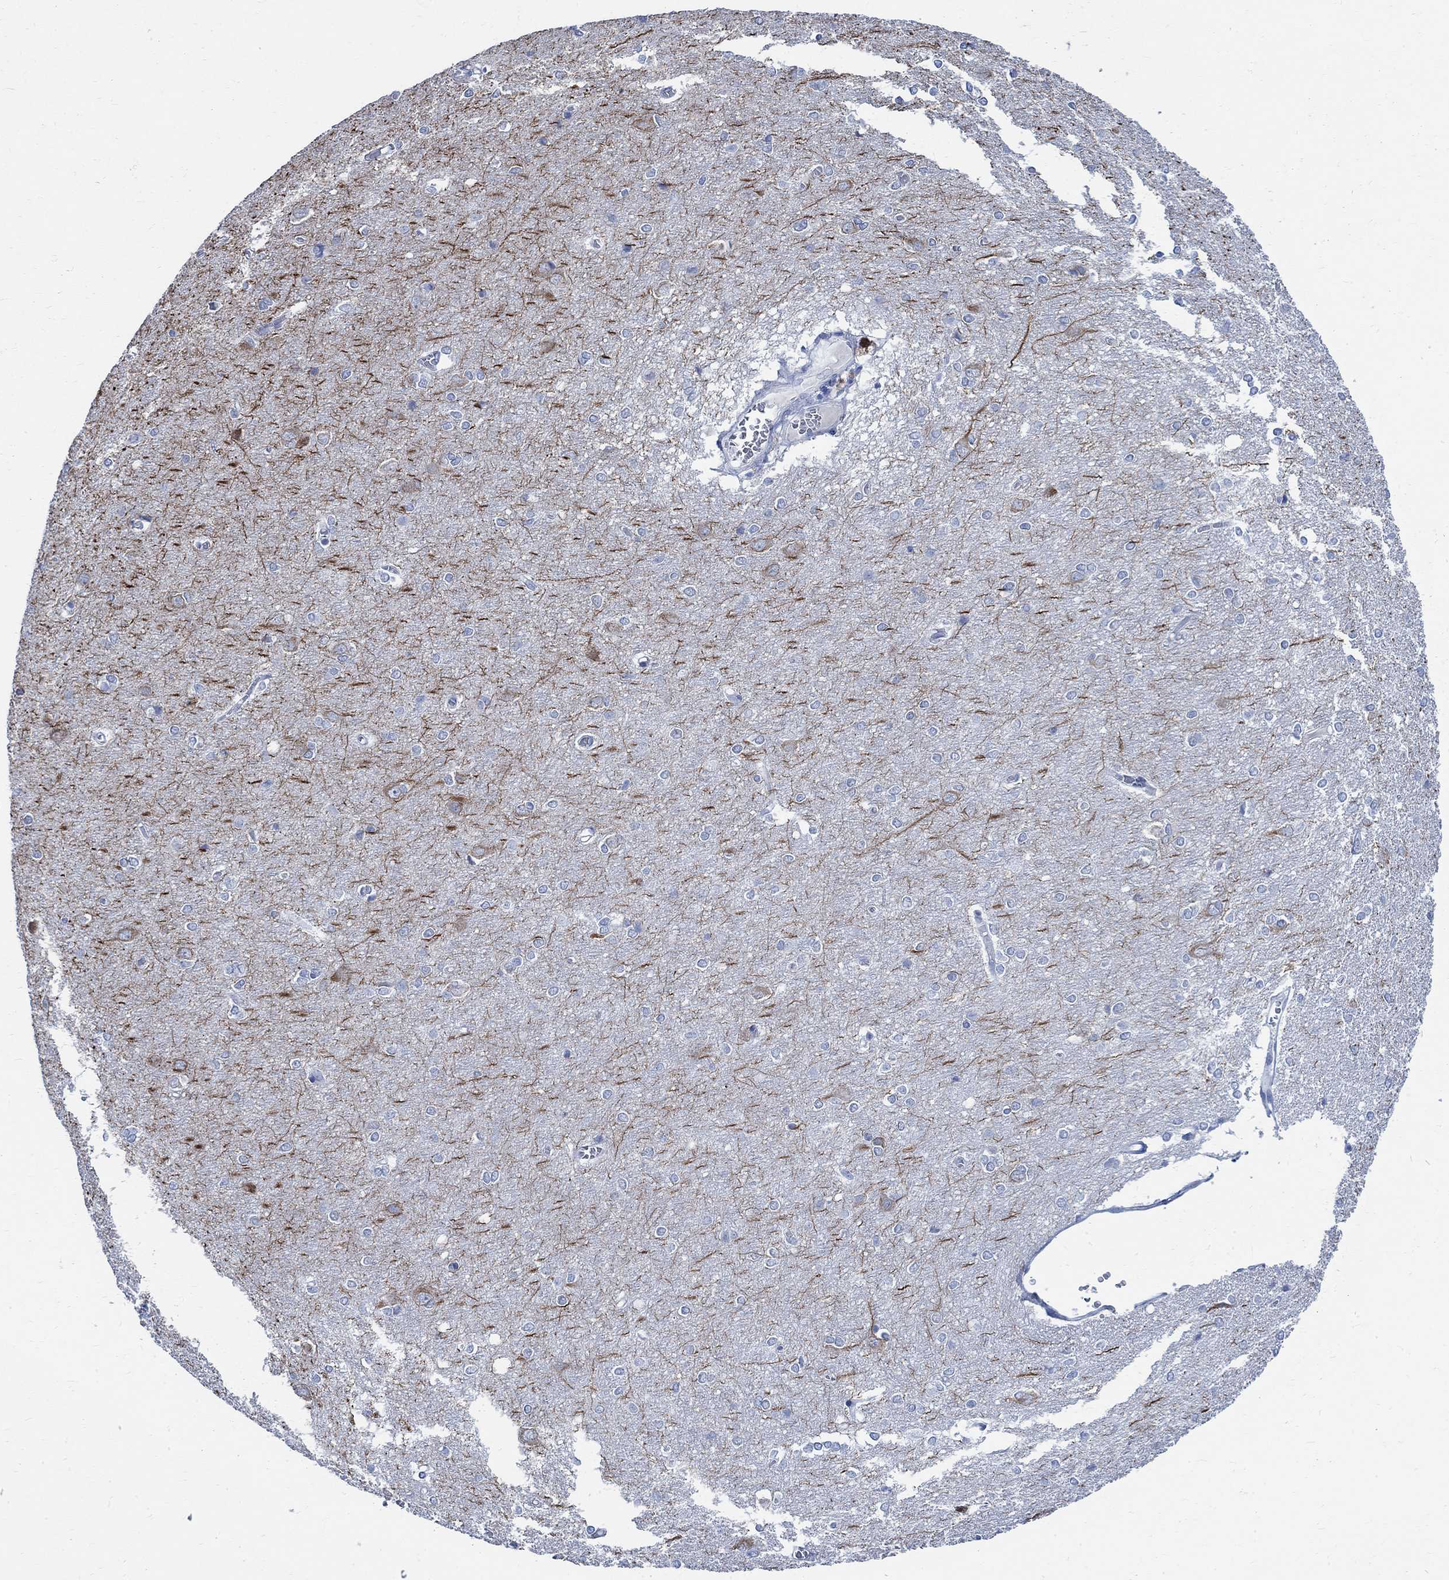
{"staining": {"intensity": "negative", "quantity": "none", "location": "none"}, "tissue": "cerebral cortex", "cell_type": "Endothelial cells", "image_type": "normal", "snomed": [{"axis": "morphology", "description": "Normal tissue, NOS"}, {"axis": "topography", "description": "Cerebral cortex"}], "caption": "This is an immunohistochemistry image of unremarkable human cerebral cortex. There is no positivity in endothelial cells.", "gene": "CAMK2N1", "patient": {"sex": "male", "age": 37}}